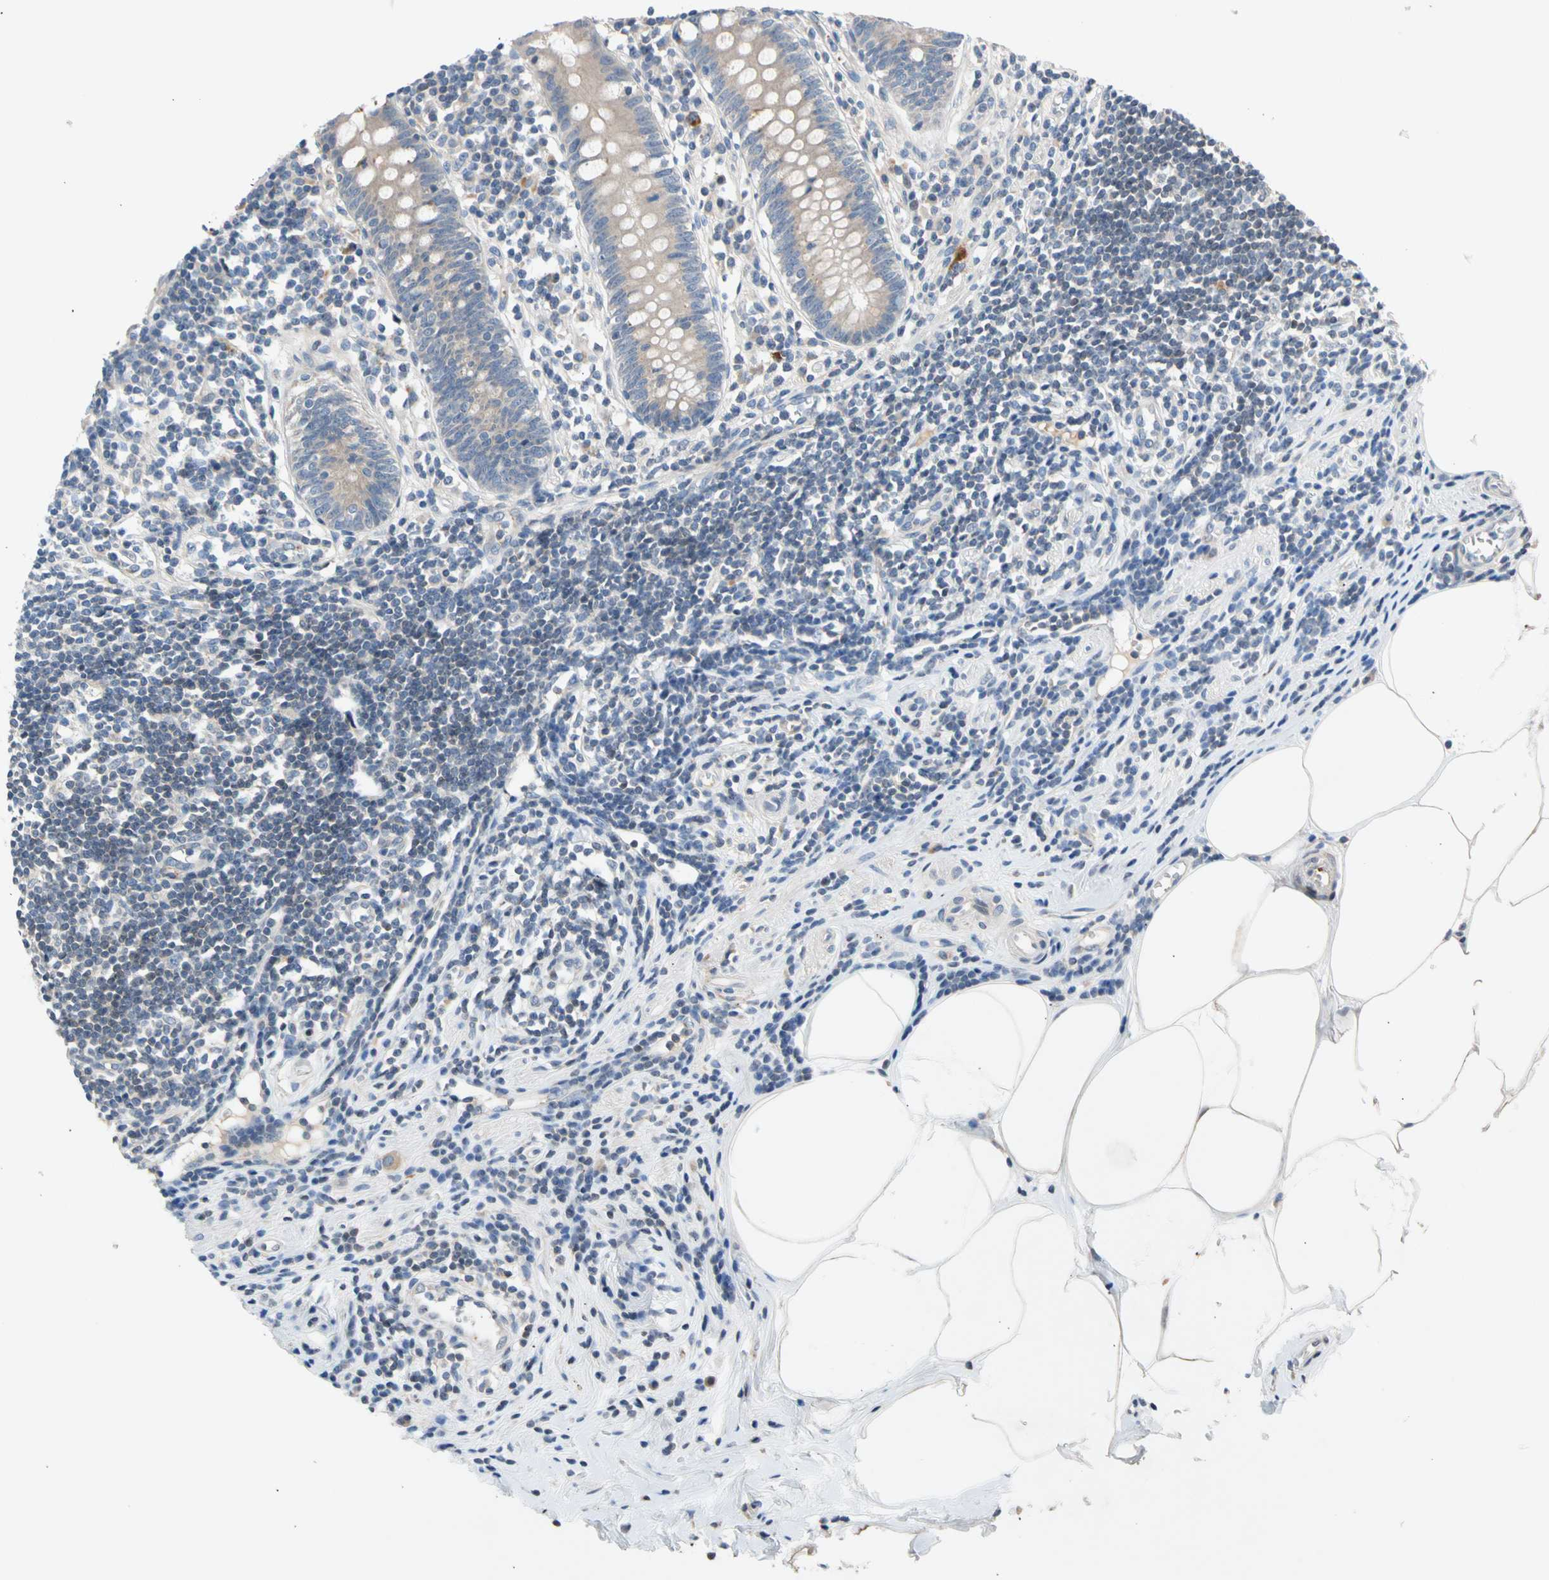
{"staining": {"intensity": "weak", "quantity": ">75%", "location": "cytoplasmic/membranous"}, "tissue": "appendix", "cell_type": "Glandular cells", "image_type": "normal", "snomed": [{"axis": "morphology", "description": "Normal tissue, NOS"}, {"axis": "topography", "description": "Appendix"}], "caption": "Immunohistochemistry (DAB) staining of benign human appendix shows weak cytoplasmic/membranous protein expression in about >75% of glandular cells. (brown staining indicates protein expression, while blue staining denotes nuclei).", "gene": "CNST", "patient": {"sex": "female", "age": 50}}